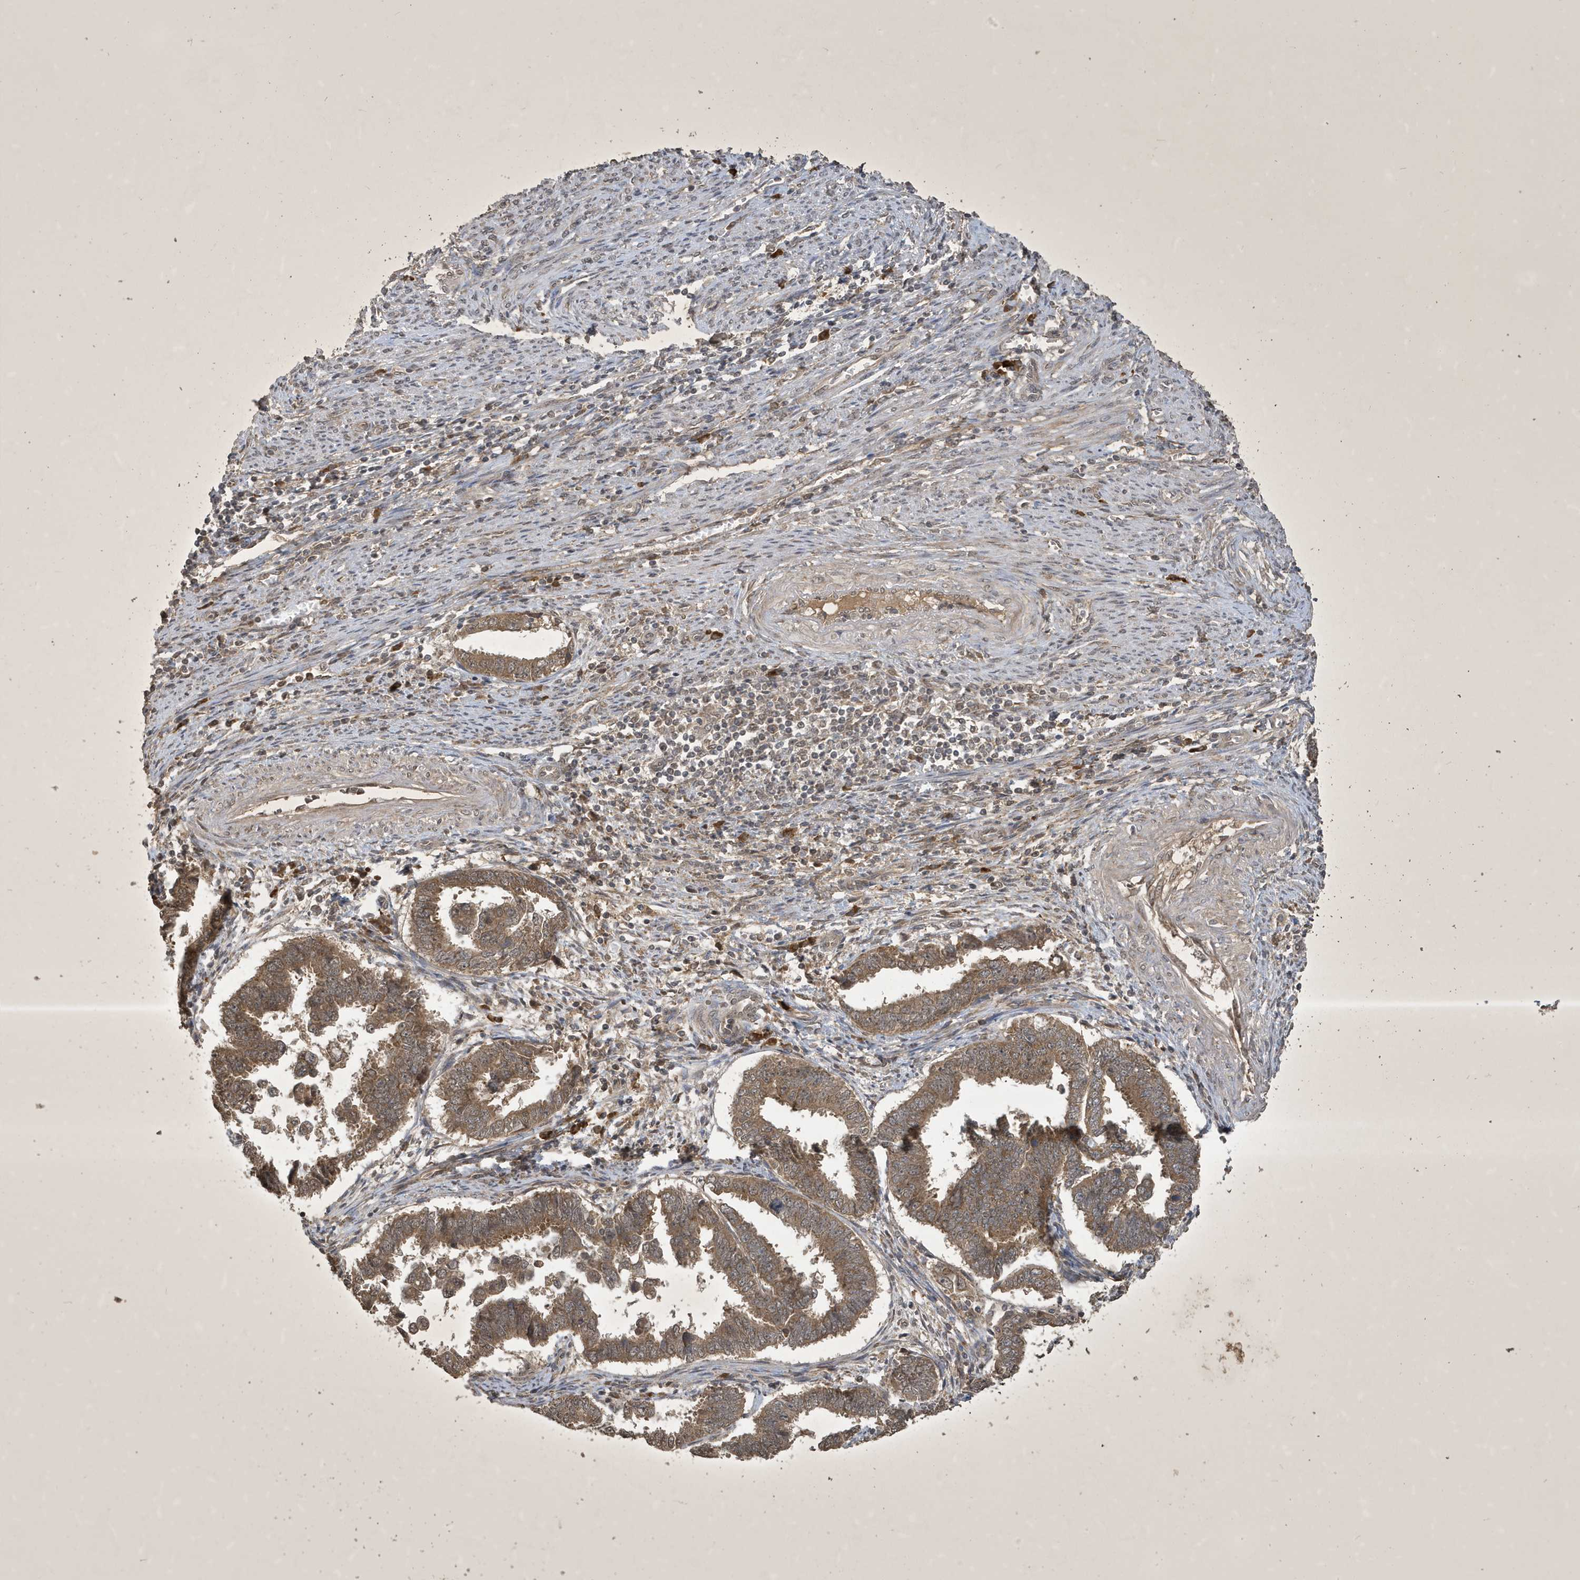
{"staining": {"intensity": "moderate", "quantity": ">75%", "location": "cytoplasmic/membranous"}, "tissue": "endometrial cancer", "cell_type": "Tumor cells", "image_type": "cancer", "snomed": [{"axis": "morphology", "description": "Adenocarcinoma, NOS"}, {"axis": "topography", "description": "Endometrium"}], "caption": "This photomicrograph shows endometrial adenocarcinoma stained with immunohistochemistry to label a protein in brown. The cytoplasmic/membranous of tumor cells show moderate positivity for the protein. Nuclei are counter-stained blue.", "gene": "STX10", "patient": {"sex": "female", "age": 75}}